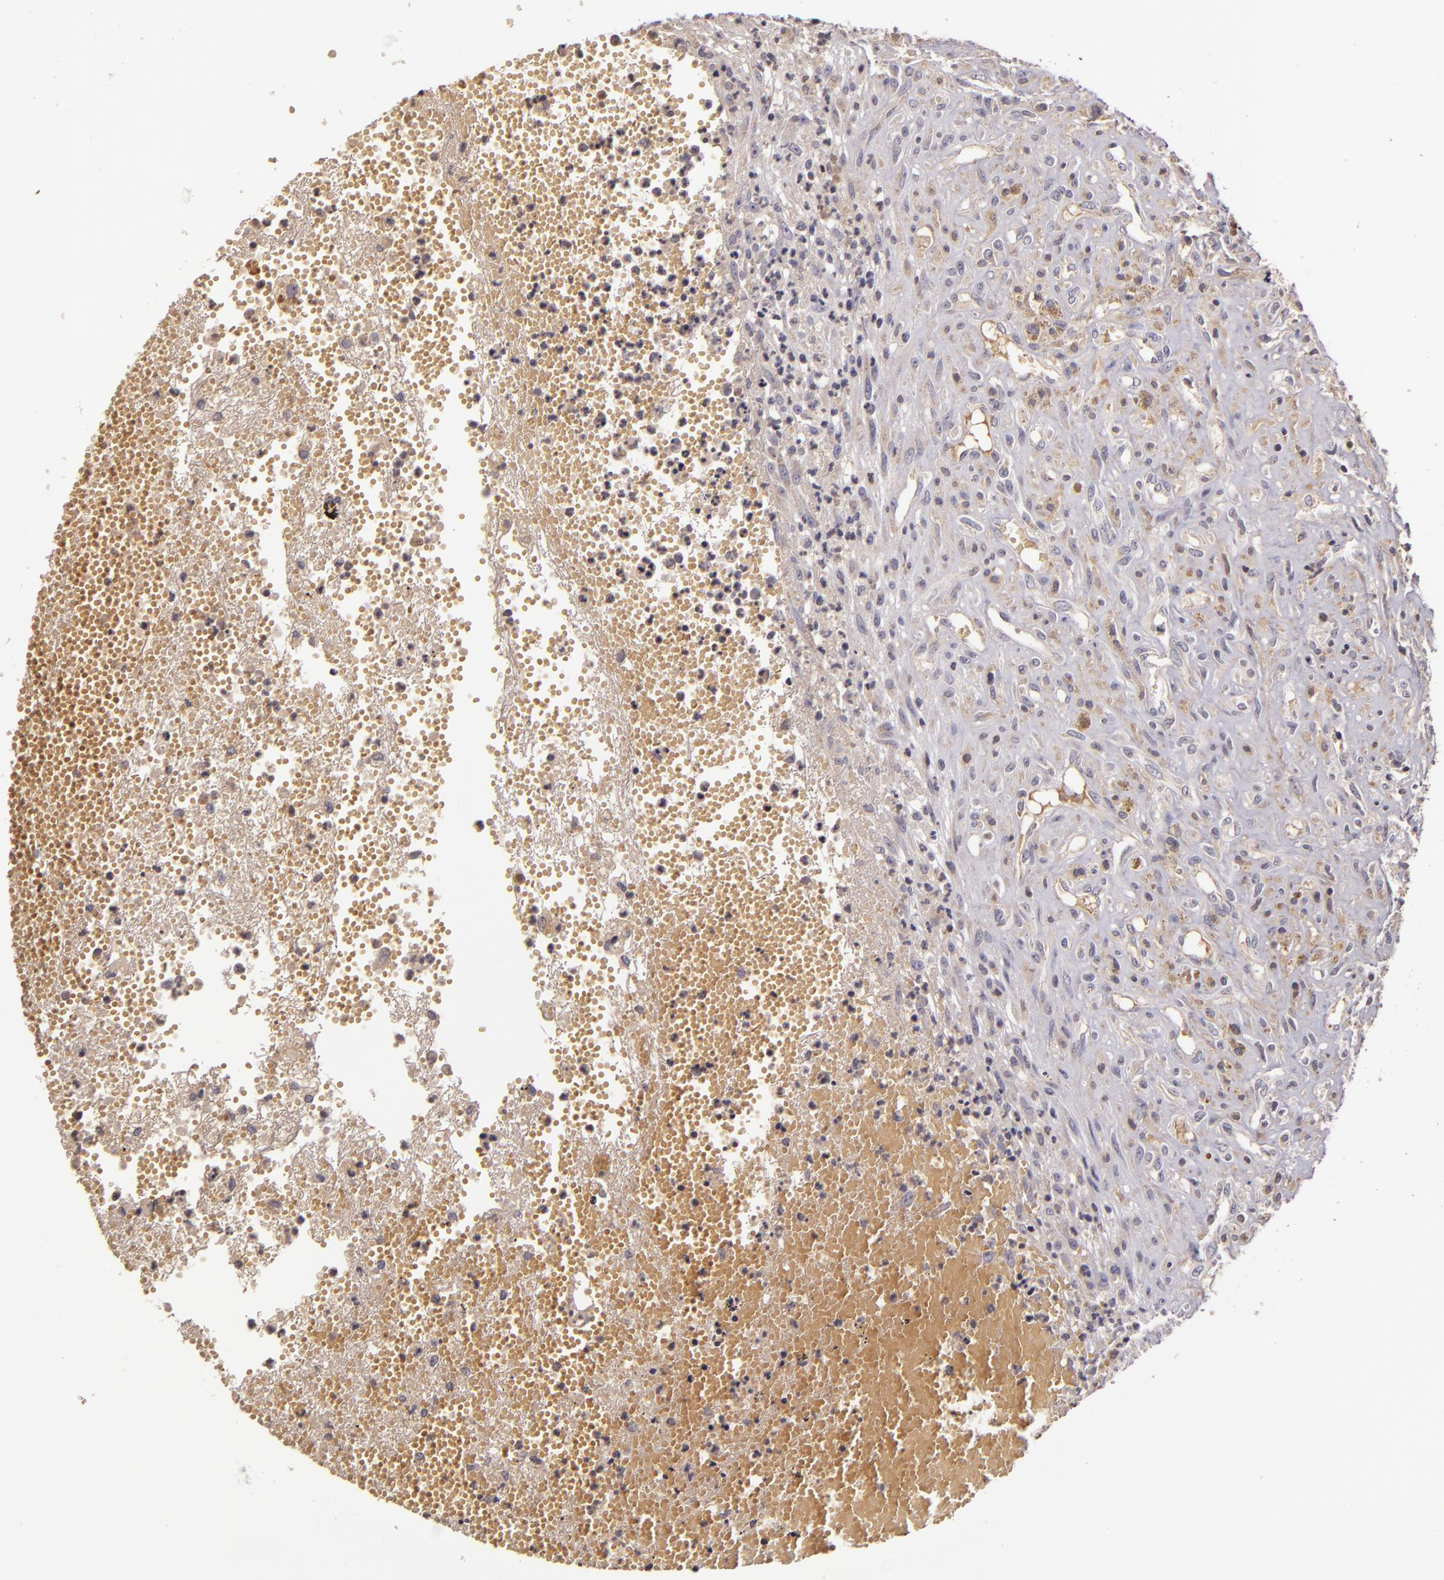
{"staining": {"intensity": "moderate", "quantity": "<25%", "location": "cytoplasmic/membranous"}, "tissue": "glioma", "cell_type": "Tumor cells", "image_type": "cancer", "snomed": [{"axis": "morphology", "description": "Glioma, malignant, High grade"}, {"axis": "topography", "description": "Brain"}], "caption": "Immunohistochemistry (IHC) histopathology image of neoplastic tissue: glioma stained using immunohistochemistry reveals low levels of moderate protein expression localized specifically in the cytoplasmic/membranous of tumor cells, appearing as a cytoplasmic/membranous brown color.", "gene": "ABL1", "patient": {"sex": "male", "age": 66}}